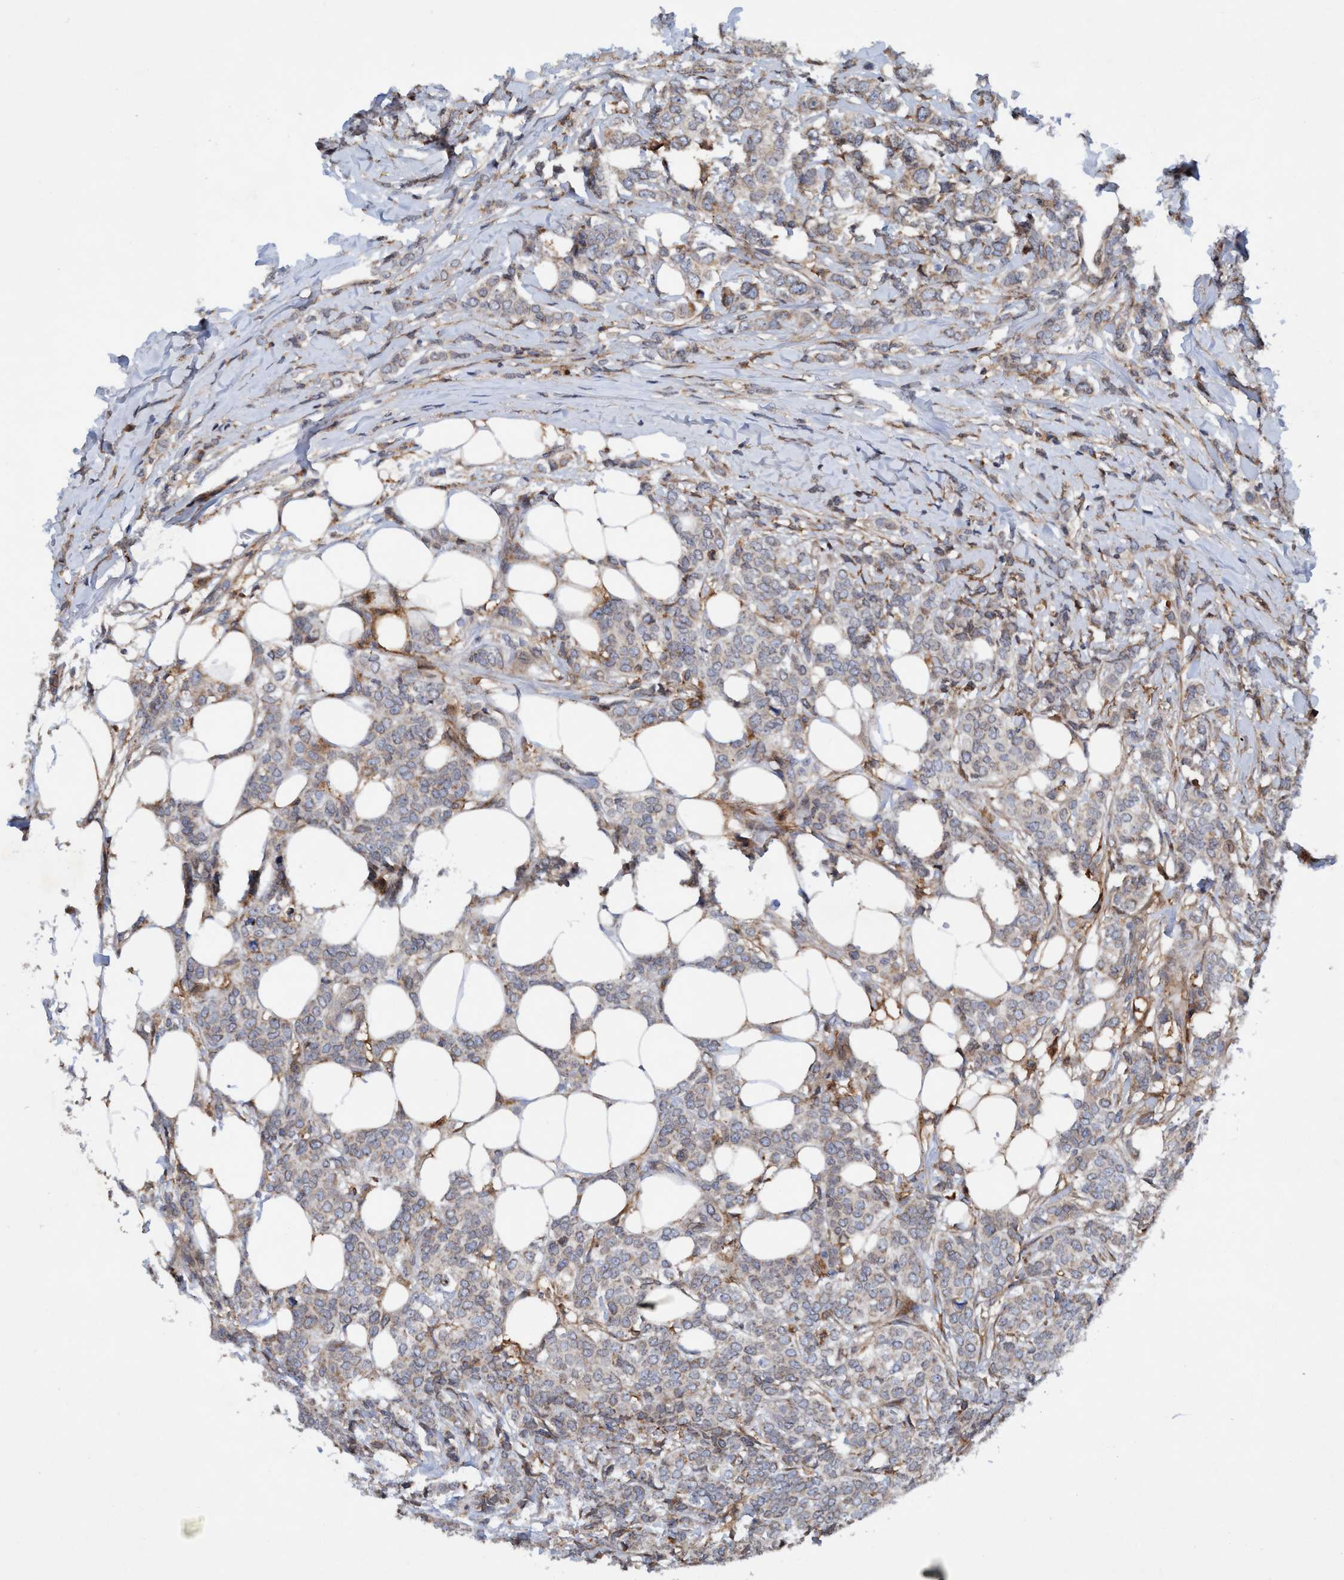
{"staining": {"intensity": "weak", "quantity": "<25%", "location": "cytoplasmic/membranous"}, "tissue": "breast cancer", "cell_type": "Tumor cells", "image_type": "cancer", "snomed": [{"axis": "morphology", "description": "Lobular carcinoma"}, {"axis": "topography", "description": "Skin"}, {"axis": "topography", "description": "Breast"}], "caption": "The histopathology image displays no staining of tumor cells in breast cancer (lobular carcinoma). Brightfield microscopy of immunohistochemistry stained with DAB (3,3'-diaminobenzidine) (brown) and hematoxylin (blue), captured at high magnification.", "gene": "SLC16A3", "patient": {"sex": "female", "age": 46}}